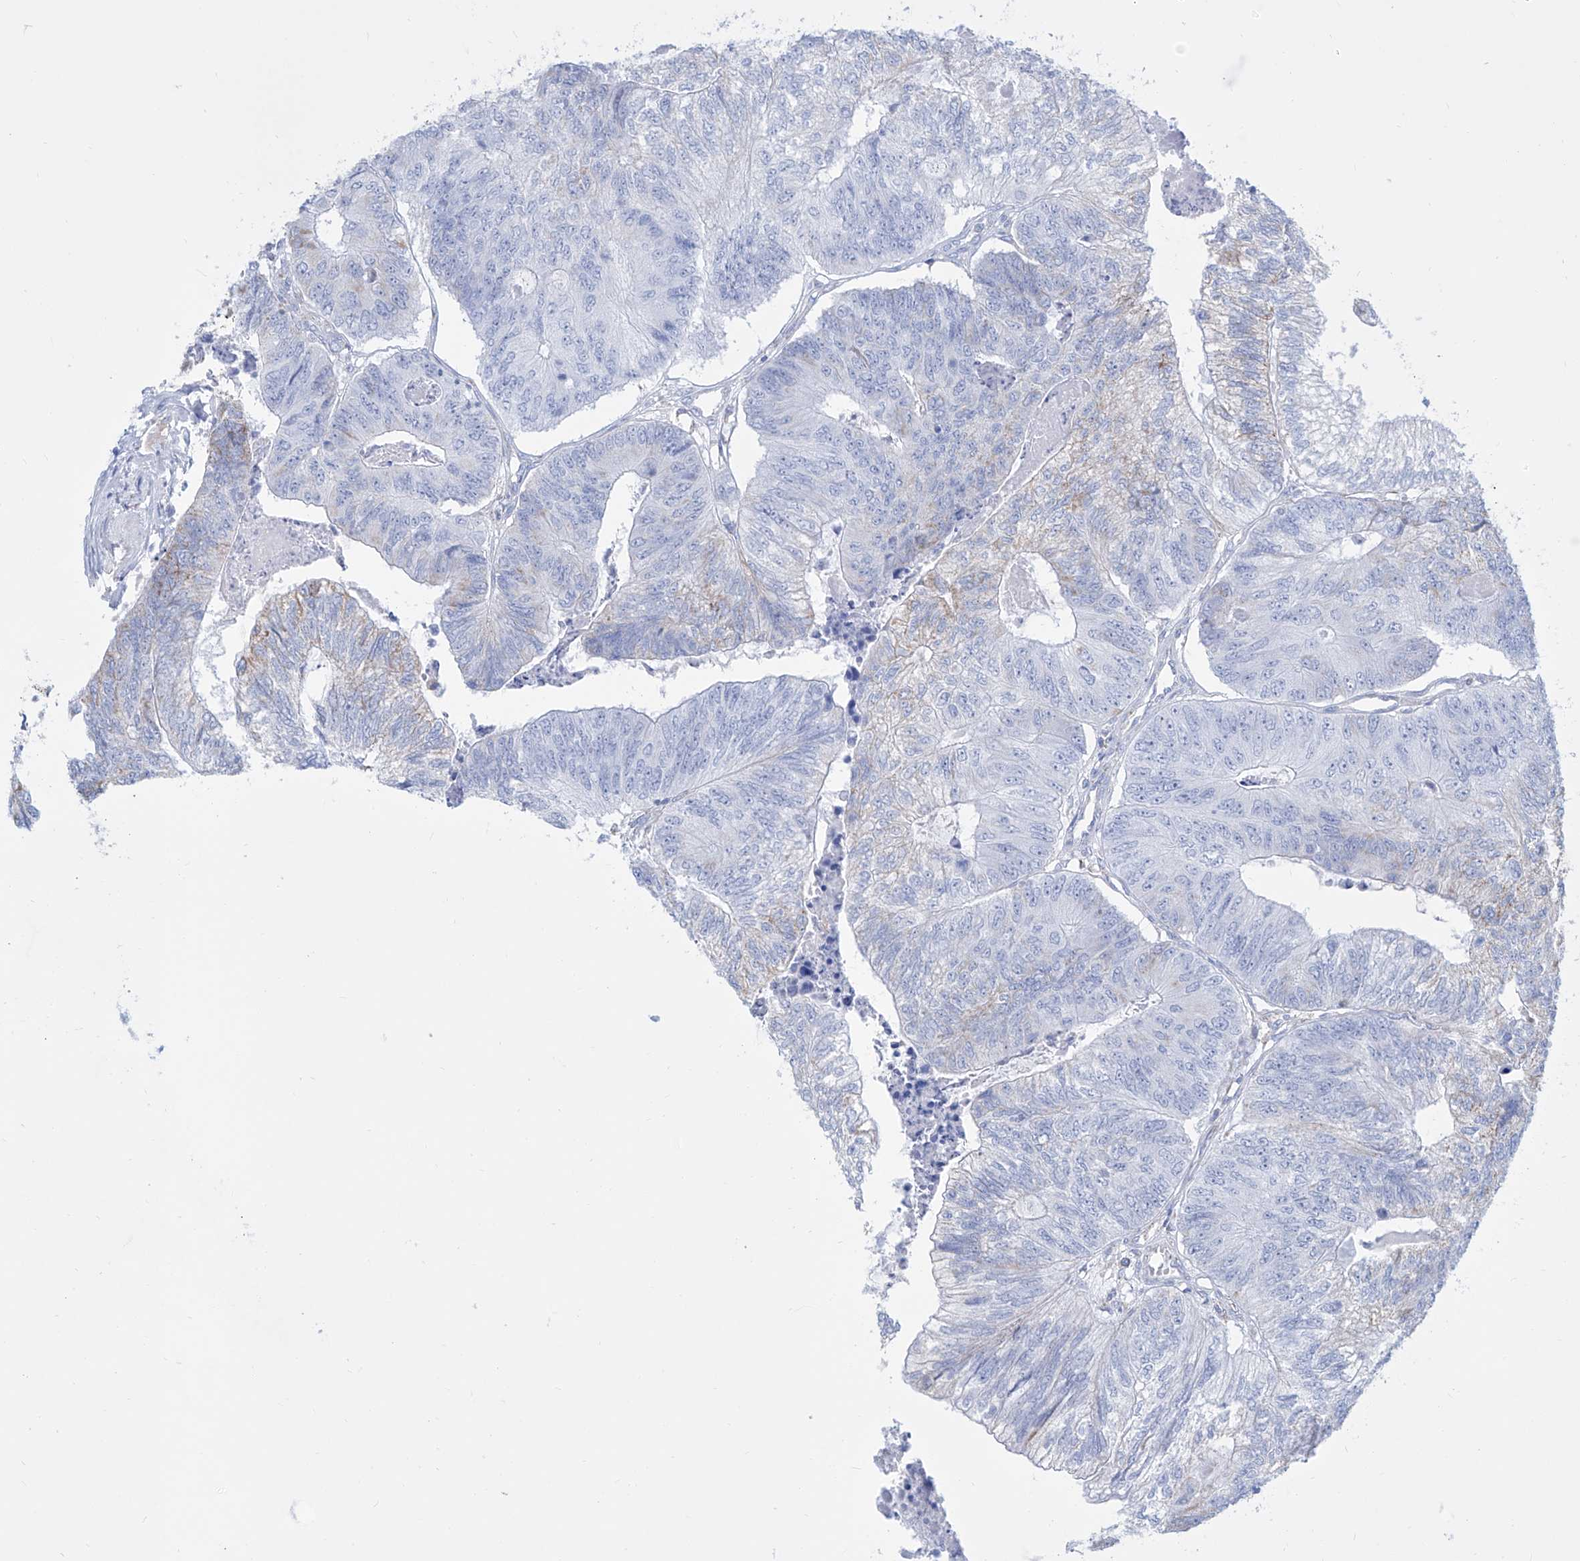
{"staining": {"intensity": "moderate", "quantity": "<25%", "location": "cytoplasmic/membranous"}, "tissue": "colorectal cancer", "cell_type": "Tumor cells", "image_type": "cancer", "snomed": [{"axis": "morphology", "description": "Adenocarcinoma, NOS"}, {"axis": "topography", "description": "Colon"}], "caption": "Colorectal cancer (adenocarcinoma) was stained to show a protein in brown. There is low levels of moderate cytoplasmic/membranous positivity in approximately <25% of tumor cells.", "gene": "ALDH6A1", "patient": {"sex": "female", "age": 67}}